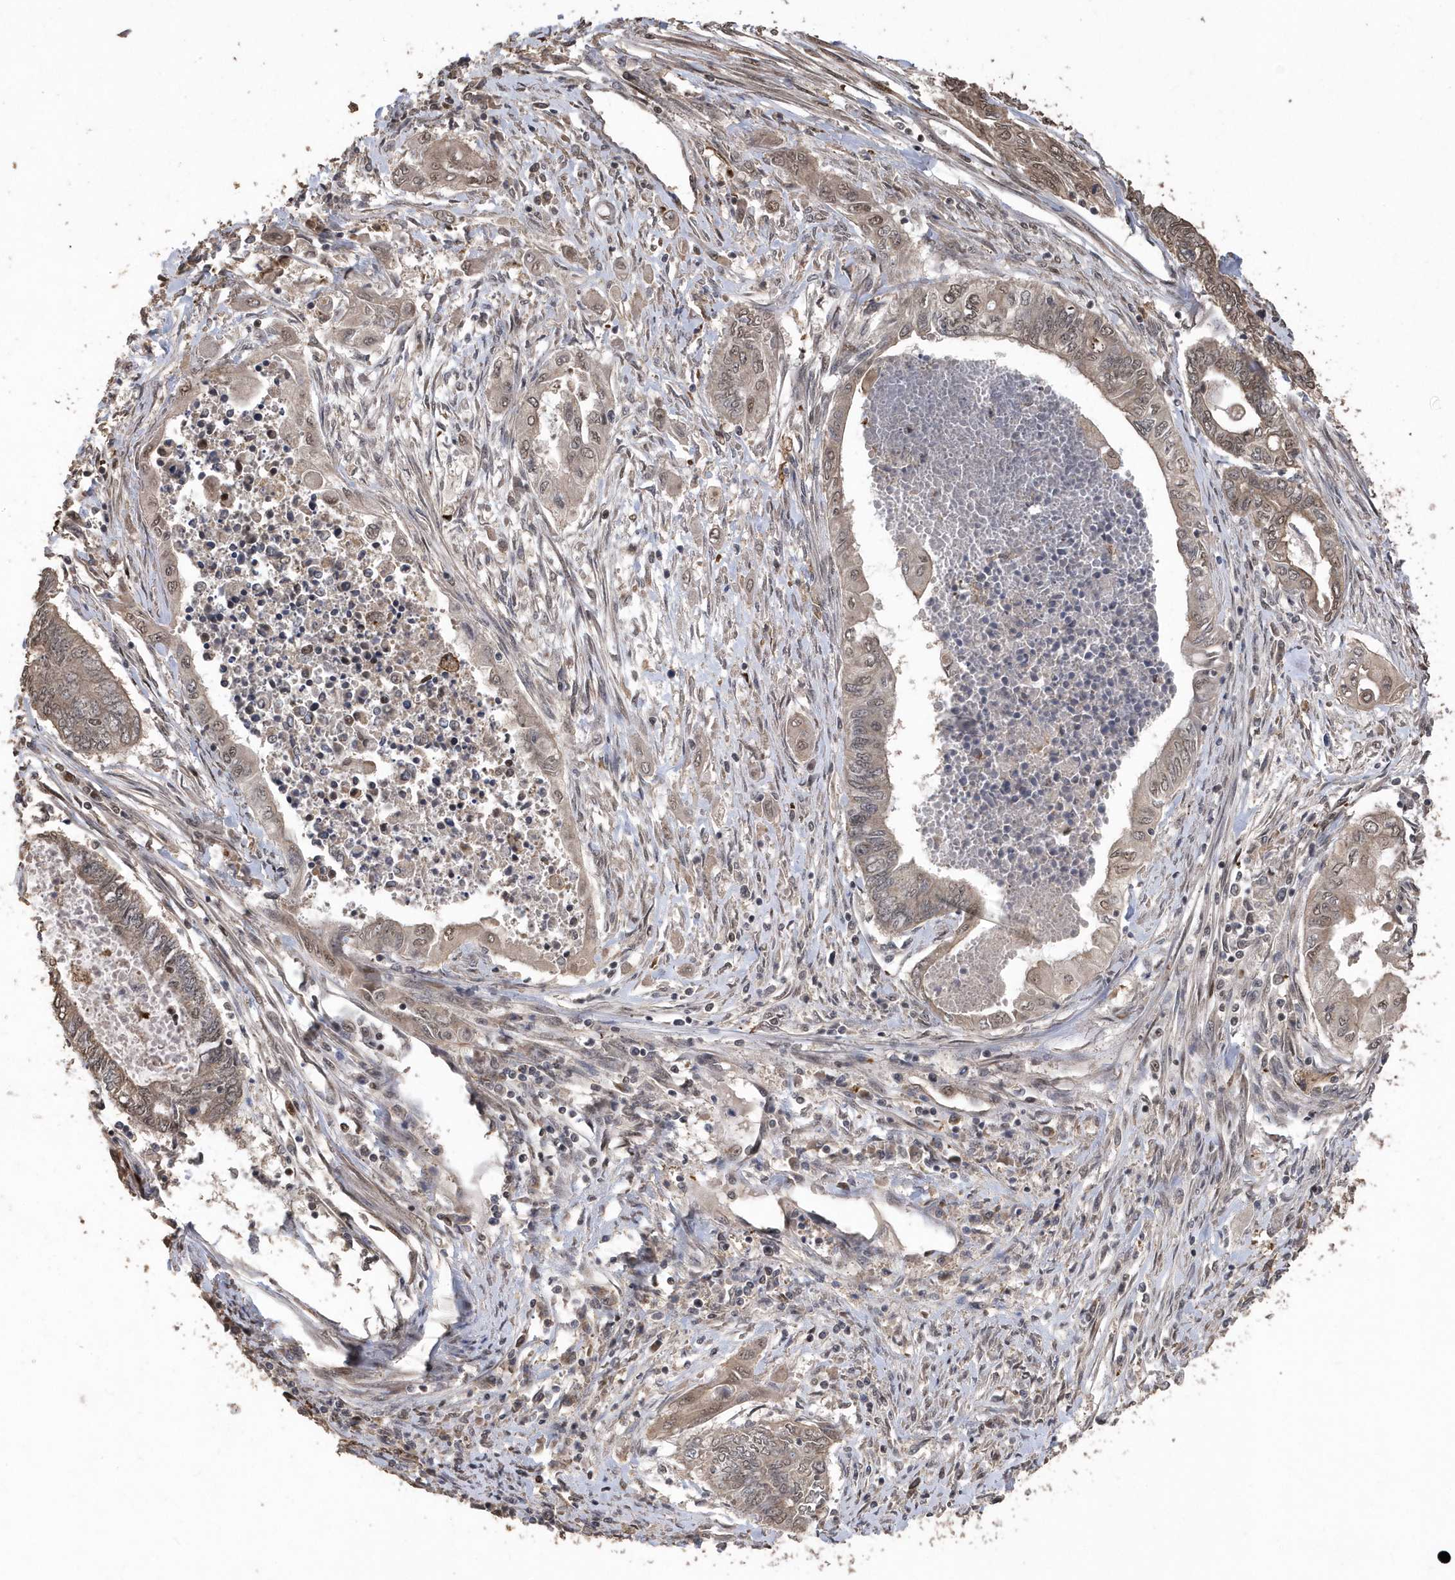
{"staining": {"intensity": "weak", "quantity": ">75%", "location": "cytoplasmic/membranous,nuclear"}, "tissue": "endometrial cancer", "cell_type": "Tumor cells", "image_type": "cancer", "snomed": [{"axis": "morphology", "description": "Adenocarcinoma, NOS"}, {"axis": "topography", "description": "Uterus"}, {"axis": "topography", "description": "Endometrium"}], "caption": "Endometrial cancer stained with a protein marker reveals weak staining in tumor cells.", "gene": "INTS12", "patient": {"sex": "female", "age": 70}}